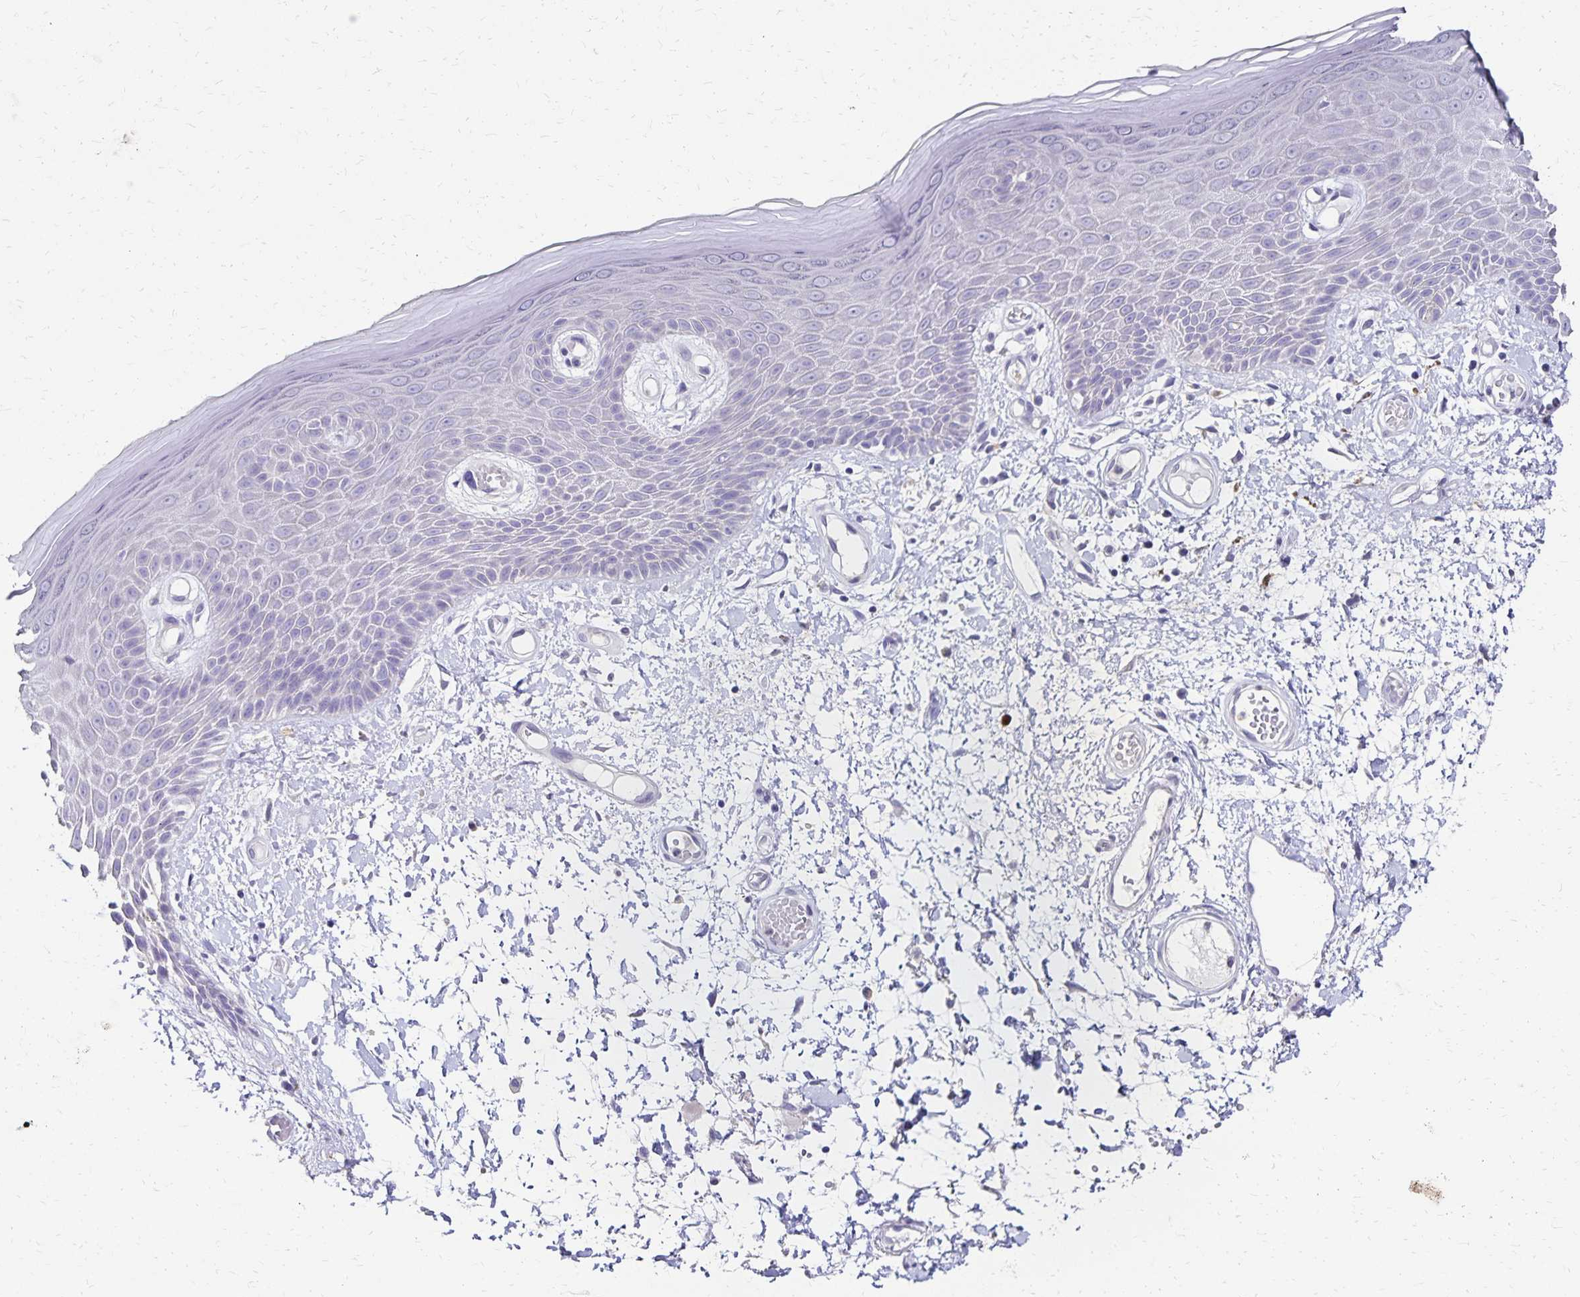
{"staining": {"intensity": "negative", "quantity": "none", "location": "none"}, "tissue": "skin", "cell_type": "Epidermal cells", "image_type": "normal", "snomed": [{"axis": "morphology", "description": "Normal tissue, NOS"}, {"axis": "topography", "description": "Anal"}, {"axis": "topography", "description": "Peripheral nerve tissue"}], "caption": "Image shows no significant protein positivity in epidermal cells of benign skin.", "gene": "DYNLT4", "patient": {"sex": "male", "age": 78}}